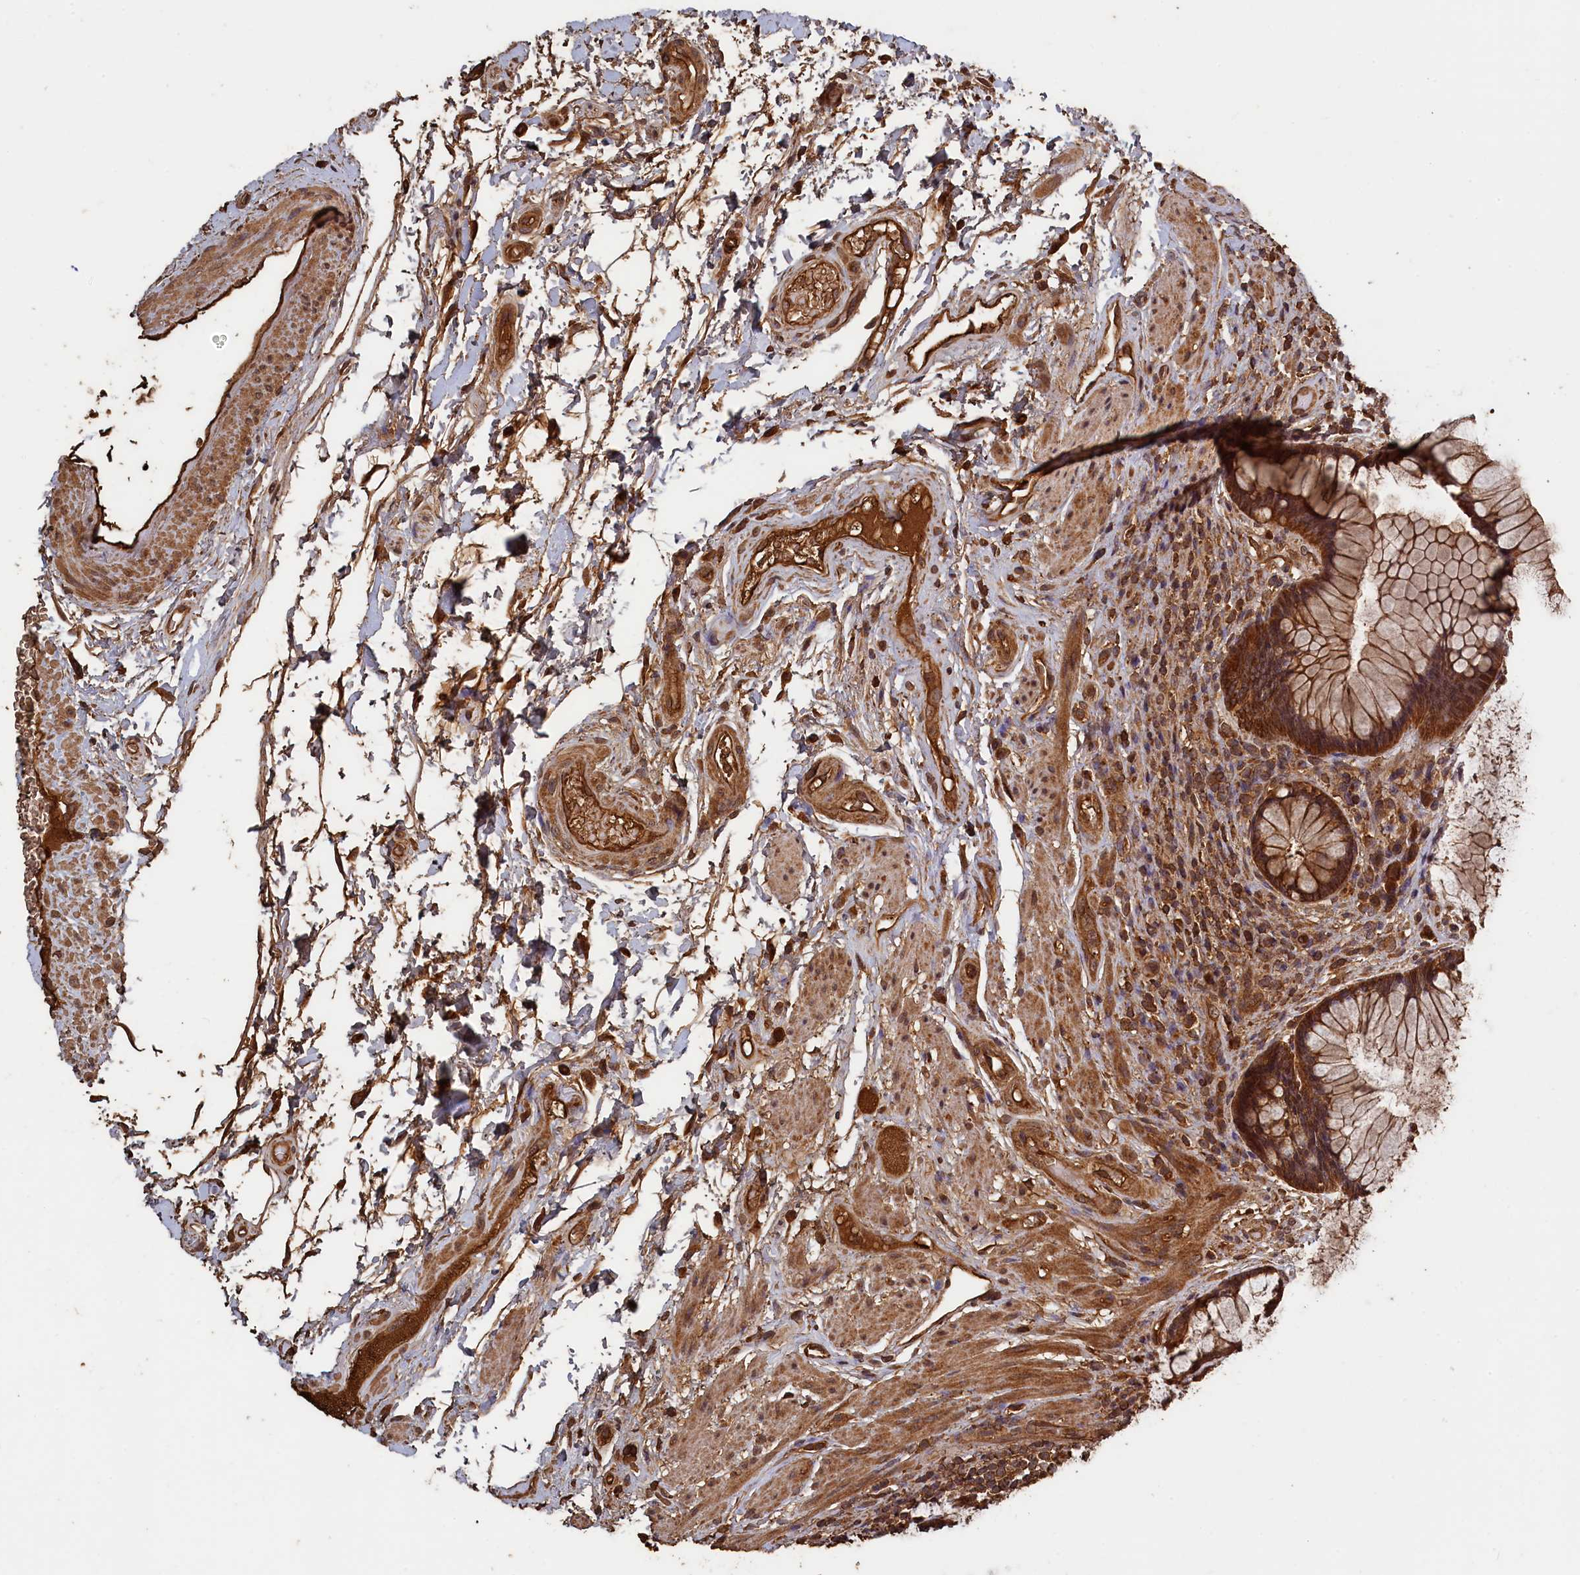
{"staining": {"intensity": "strong", "quantity": ">75%", "location": "cytoplasmic/membranous"}, "tissue": "rectum", "cell_type": "Glandular cells", "image_type": "normal", "snomed": [{"axis": "morphology", "description": "Normal tissue, NOS"}, {"axis": "topography", "description": "Rectum"}], "caption": "IHC of benign human rectum shows high levels of strong cytoplasmic/membranous staining in approximately >75% of glandular cells.", "gene": "SNX33", "patient": {"sex": "male", "age": 51}}